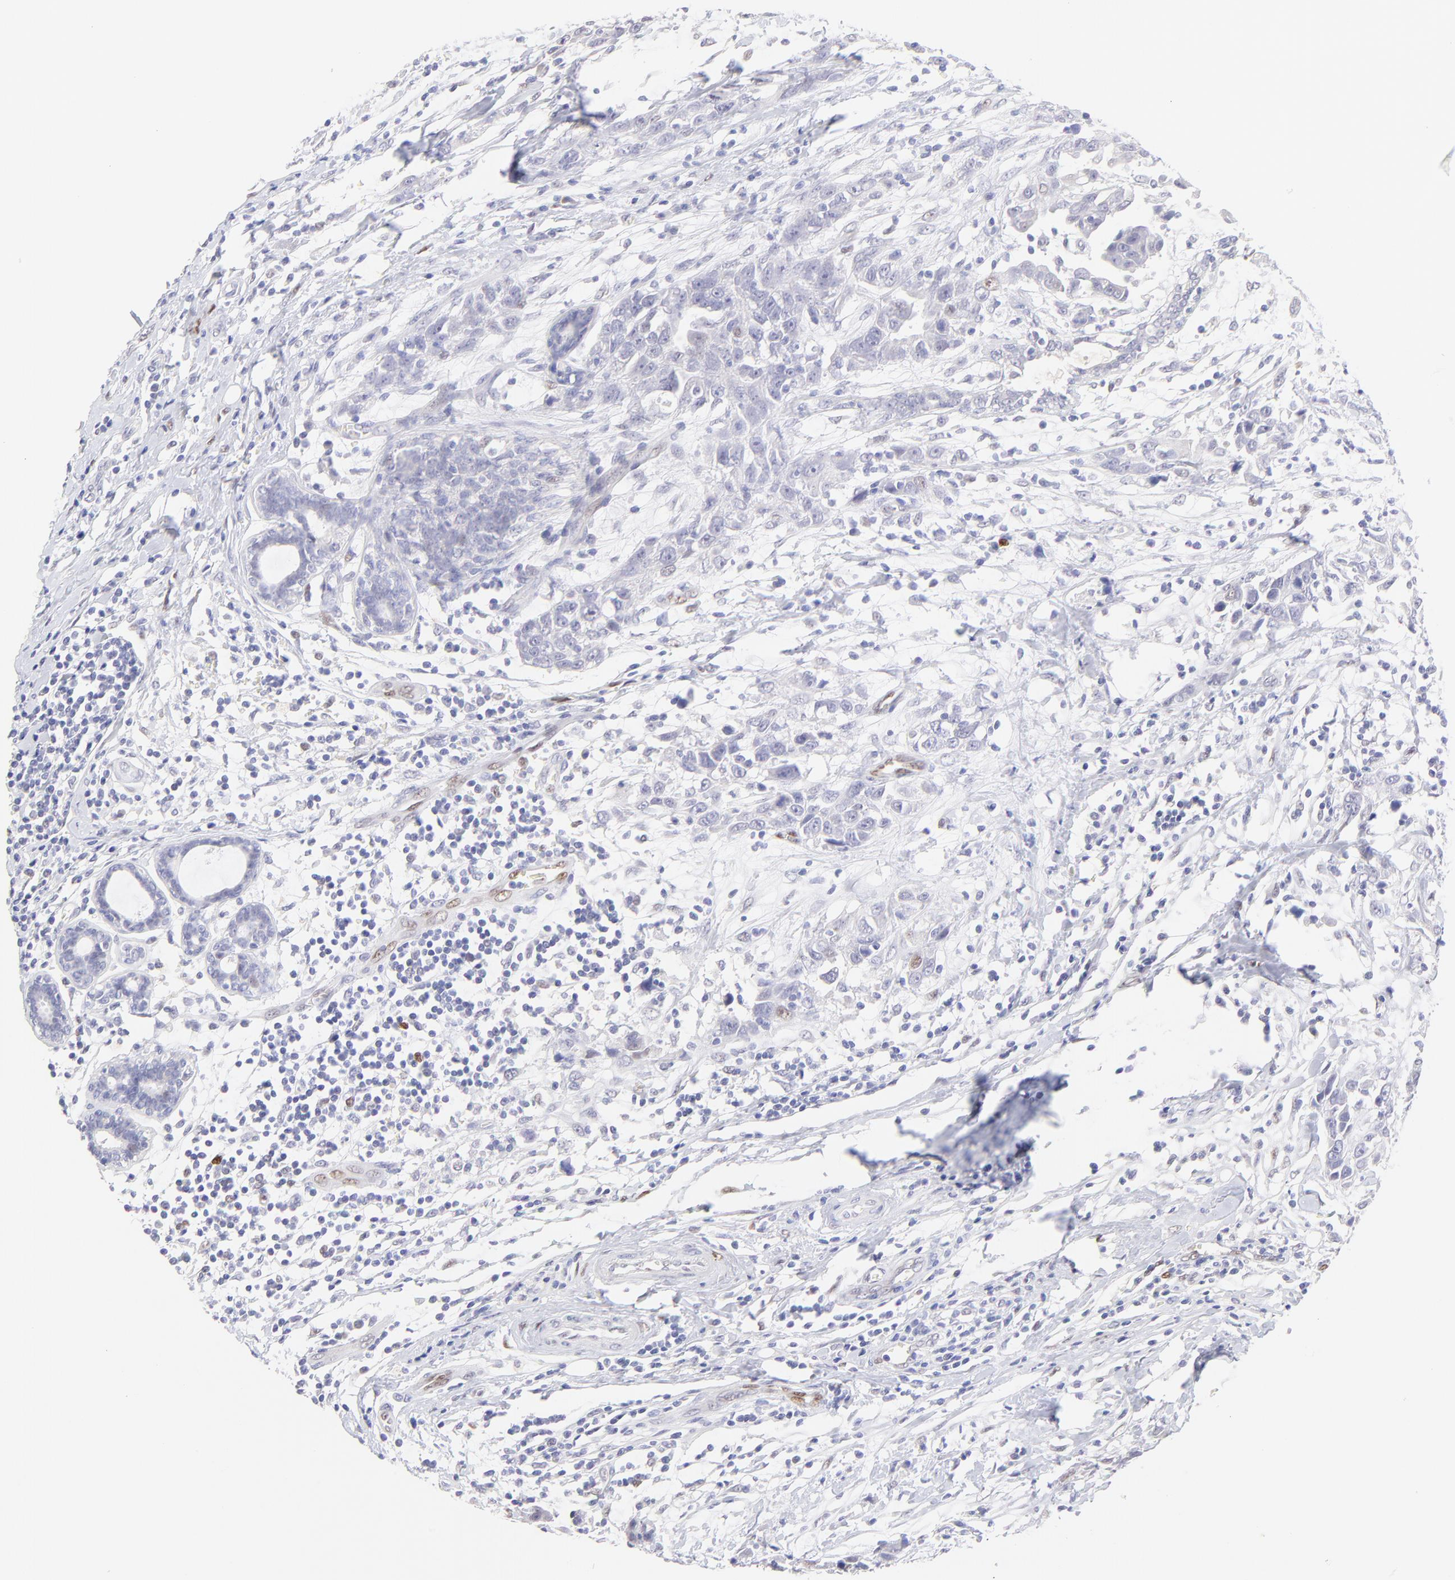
{"staining": {"intensity": "negative", "quantity": "none", "location": "none"}, "tissue": "breast cancer", "cell_type": "Tumor cells", "image_type": "cancer", "snomed": [{"axis": "morphology", "description": "Duct carcinoma"}, {"axis": "topography", "description": "Breast"}], "caption": "Breast cancer was stained to show a protein in brown. There is no significant staining in tumor cells.", "gene": "KLF4", "patient": {"sex": "female", "age": 50}}